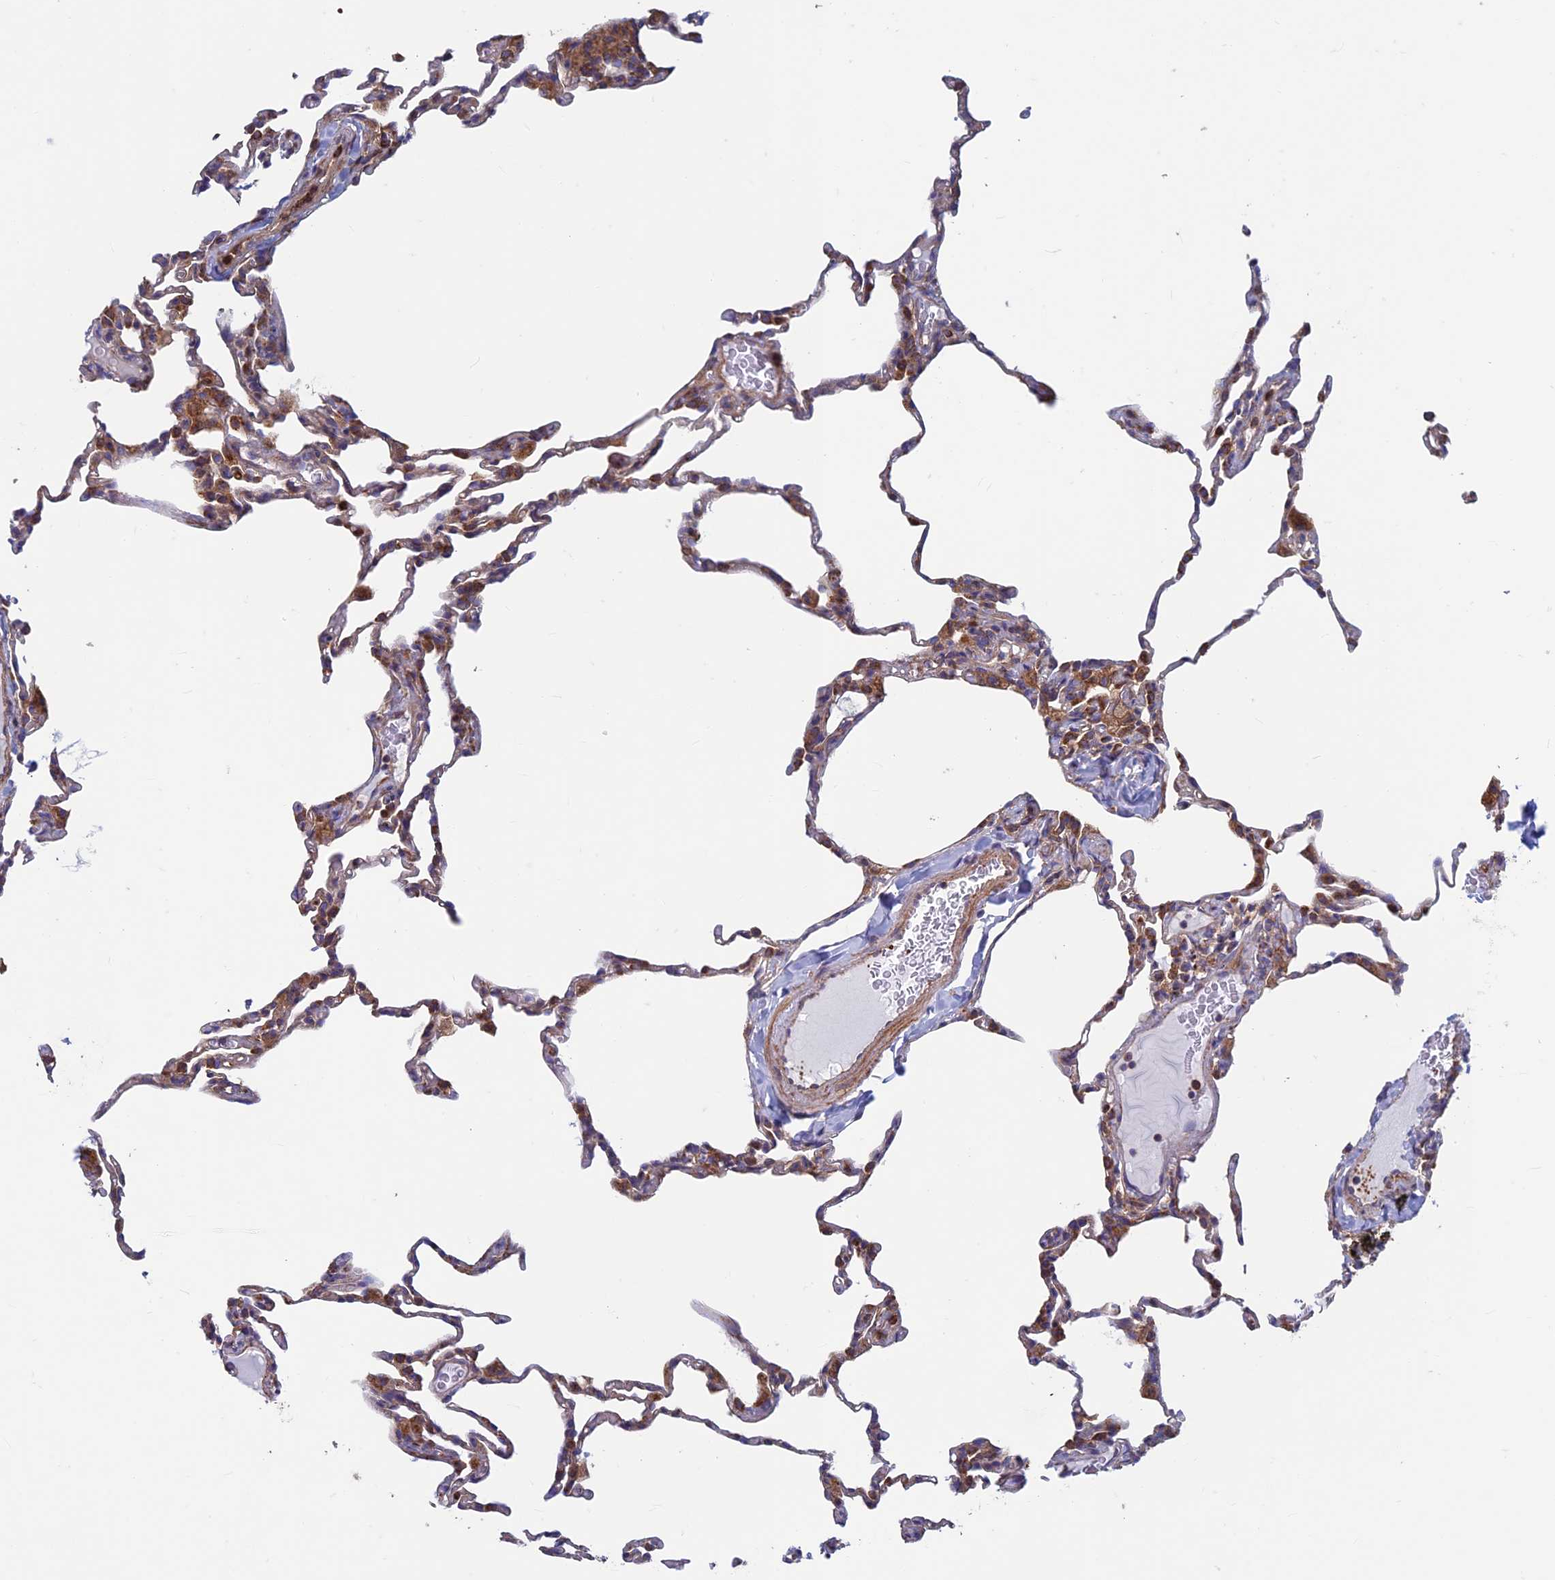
{"staining": {"intensity": "strong", "quantity": "25%-75%", "location": "cytoplasmic/membranous"}, "tissue": "lung", "cell_type": "Alveolar cells", "image_type": "normal", "snomed": [{"axis": "morphology", "description": "Normal tissue, NOS"}, {"axis": "topography", "description": "Lung"}], "caption": "Unremarkable lung demonstrates strong cytoplasmic/membranous positivity in approximately 25%-75% of alveolar cells (IHC, brightfield microscopy, high magnification)..", "gene": "DNM1L", "patient": {"sex": "male", "age": 20}}